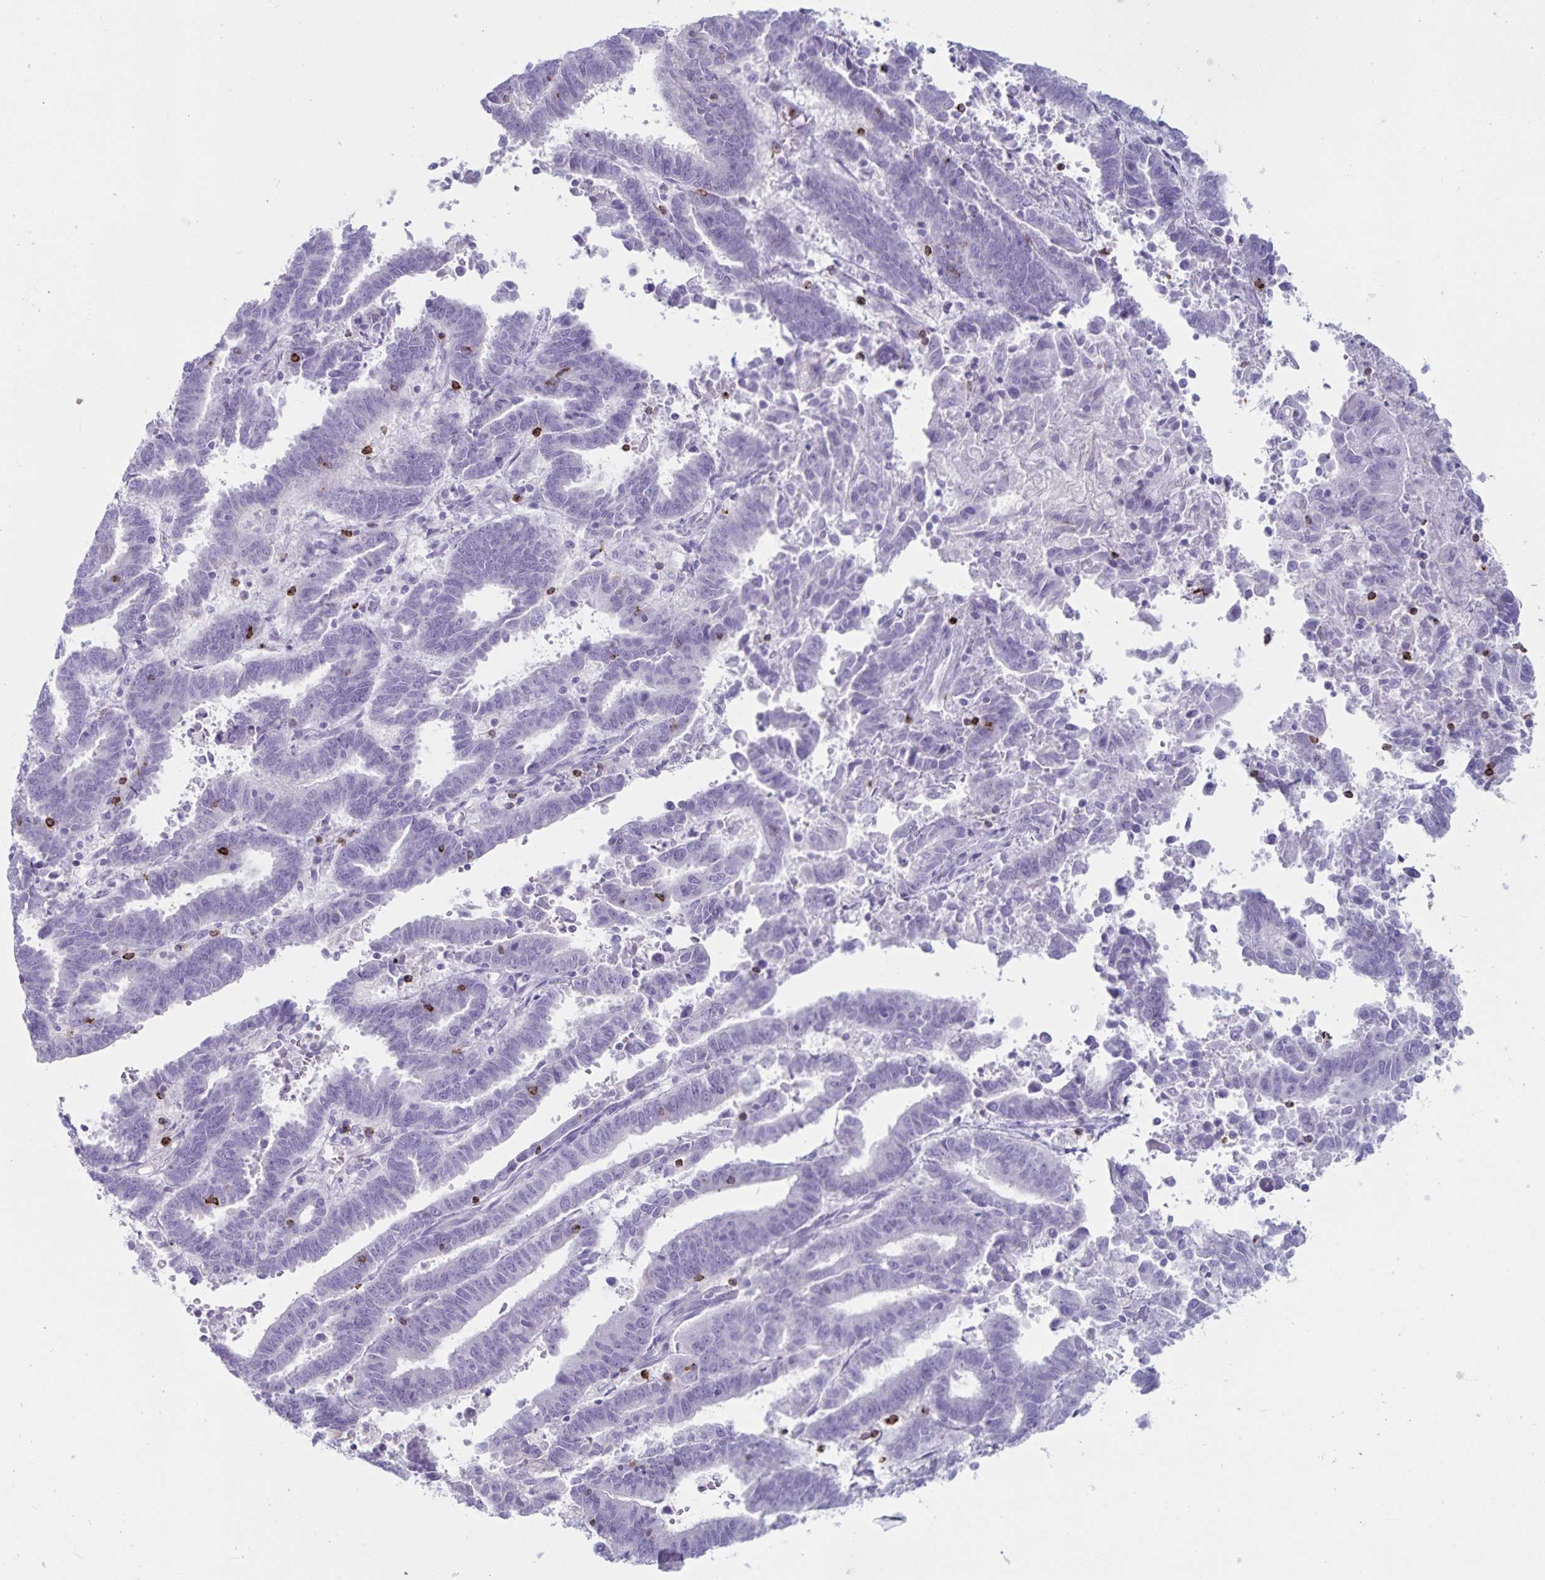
{"staining": {"intensity": "negative", "quantity": "none", "location": "none"}, "tissue": "endometrial cancer", "cell_type": "Tumor cells", "image_type": "cancer", "snomed": [{"axis": "morphology", "description": "Adenocarcinoma, NOS"}, {"axis": "topography", "description": "Uterus"}], "caption": "Tumor cells show no significant protein expression in adenocarcinoma (endometrial).", "gene": "GNLY", "patient": {"sex": "female", "age": 83}}